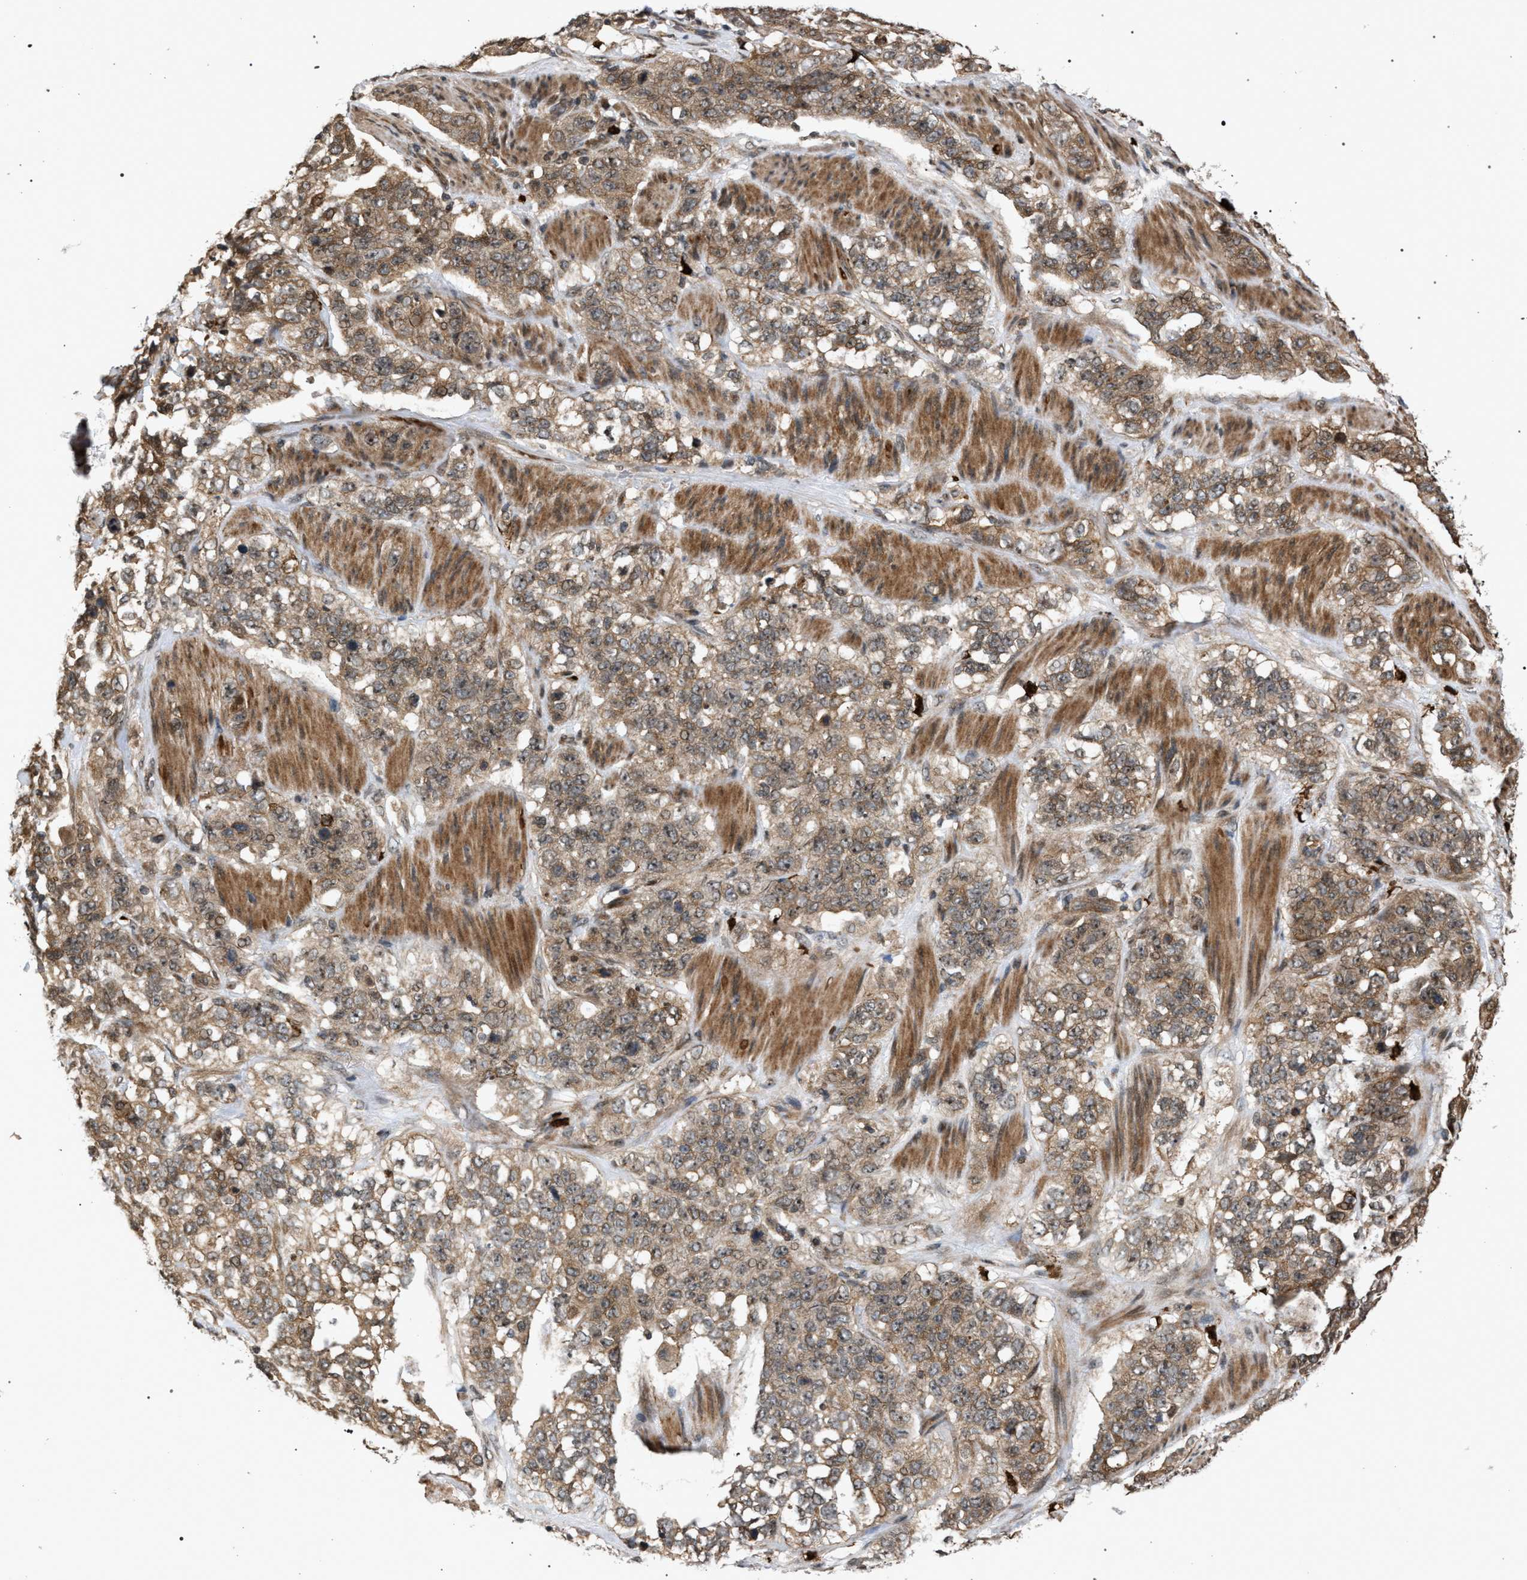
{"staining": {"intensity": "weak", "quantity": ">75%", "location": "cytoplasmic/membranous"}, "tissue": "stomach cancer", "cell_type": "Tumor cells", "image_type": "cancer", "snomed": [{"axis": "morphology", "description": "Adenocarcinoma, NOS"}, {"axis": "topography", "description": "Stomach"}], "caption": "Tumor cells show low levels of weak cytoplasmic/membranous staining in approximately >75% of cells in human adenocarcinoma (stomach).", "gene": "IRAK4", "patient": {"sex": "male", "age": 48}}